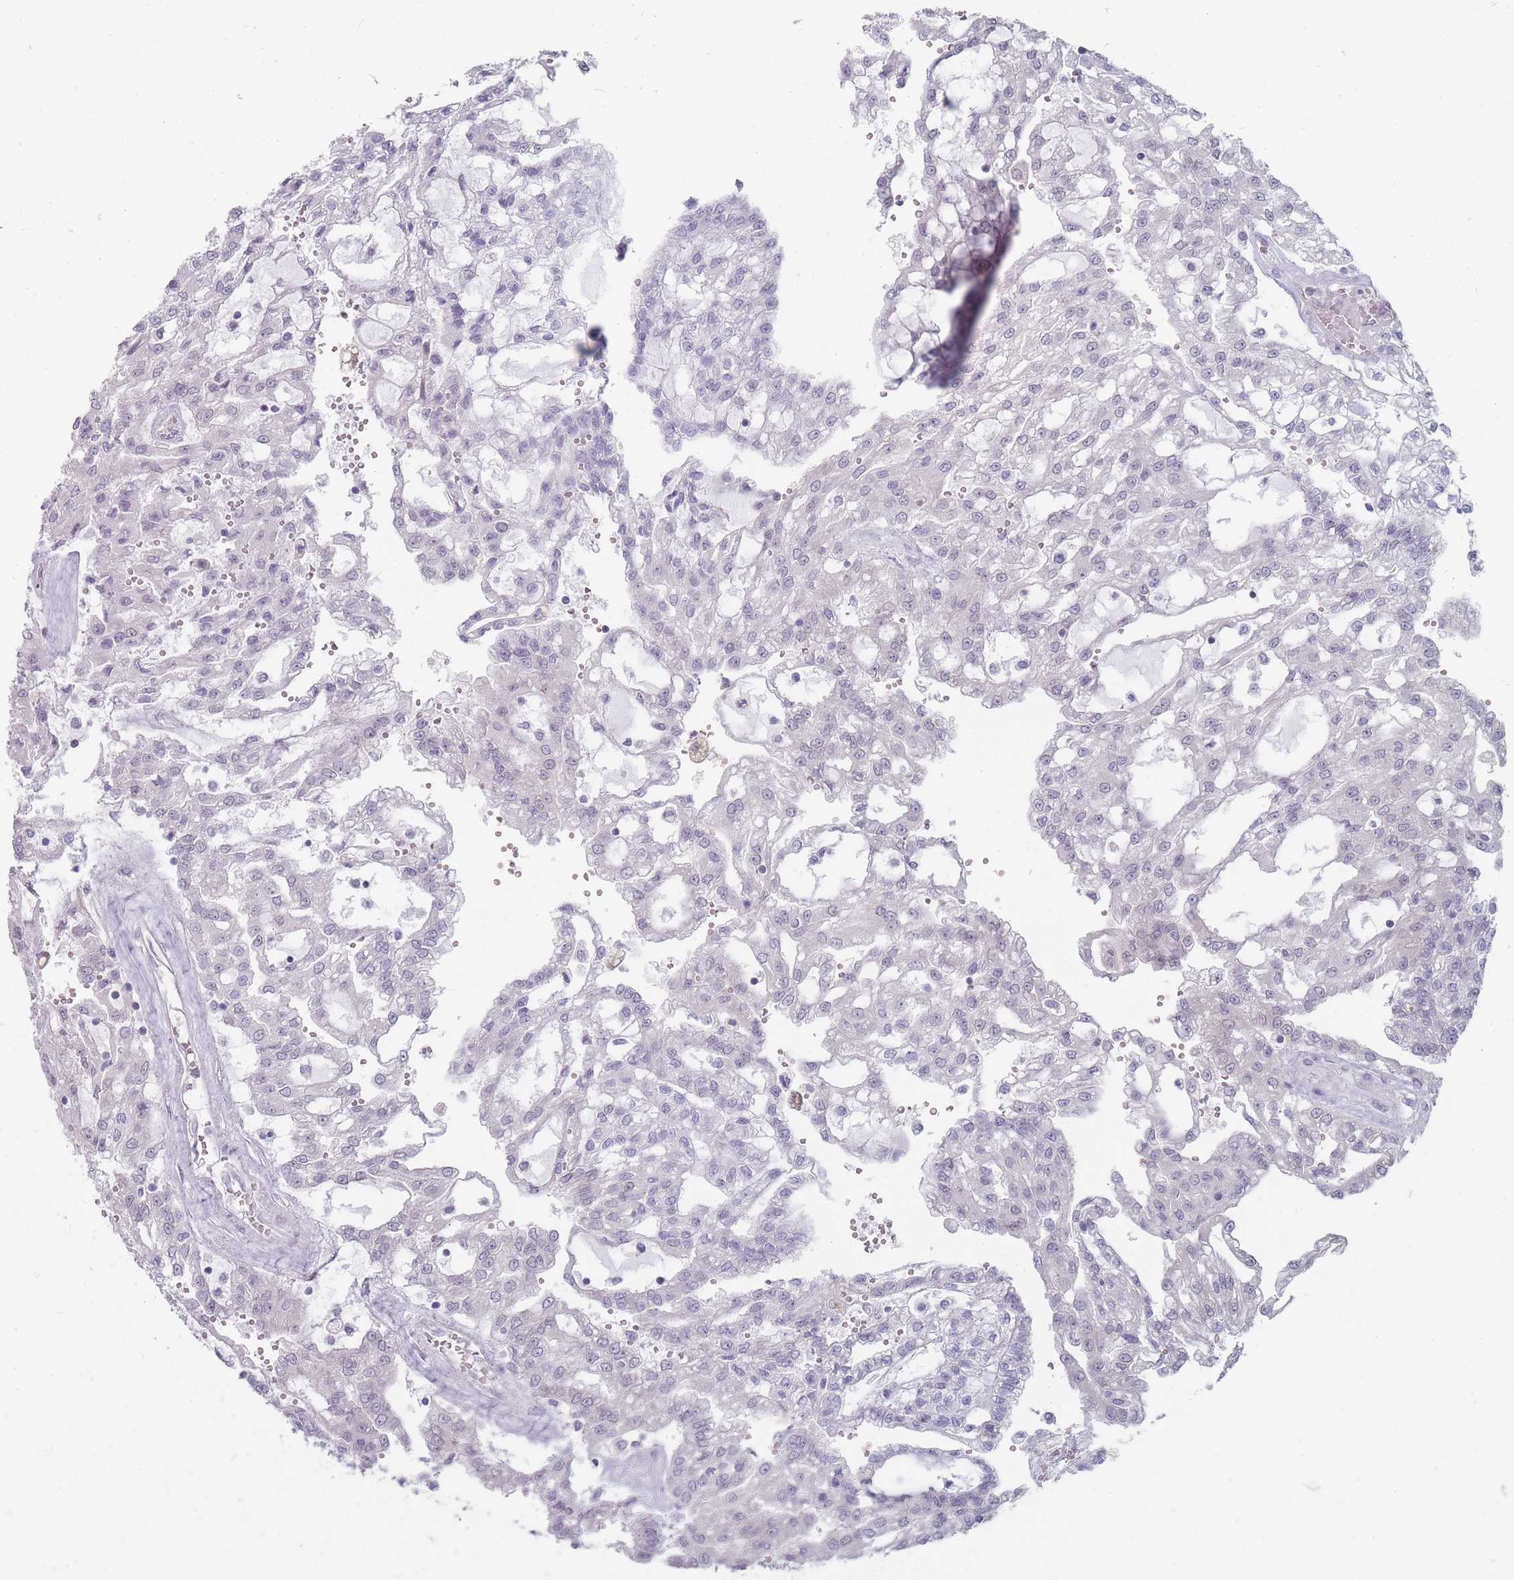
{"staining": {"intensity": "negative", "quantity": "none", "location": "none"}, "tissue": "renal cancer", "cell_type": "Tumor cells", "image_type": "cancer", "snomed": [{"axis": "morphology", "description": "Adenocarcinoma, NOS"}, {"axis": "topography", "description": "Kidney"}], "caption": "Histopathology image shows no protein positivity in tumor cells of renal adenocarcinoma tissue.", "gene": "PCDH12", "patient": {"sex": "male", "age": 63}}